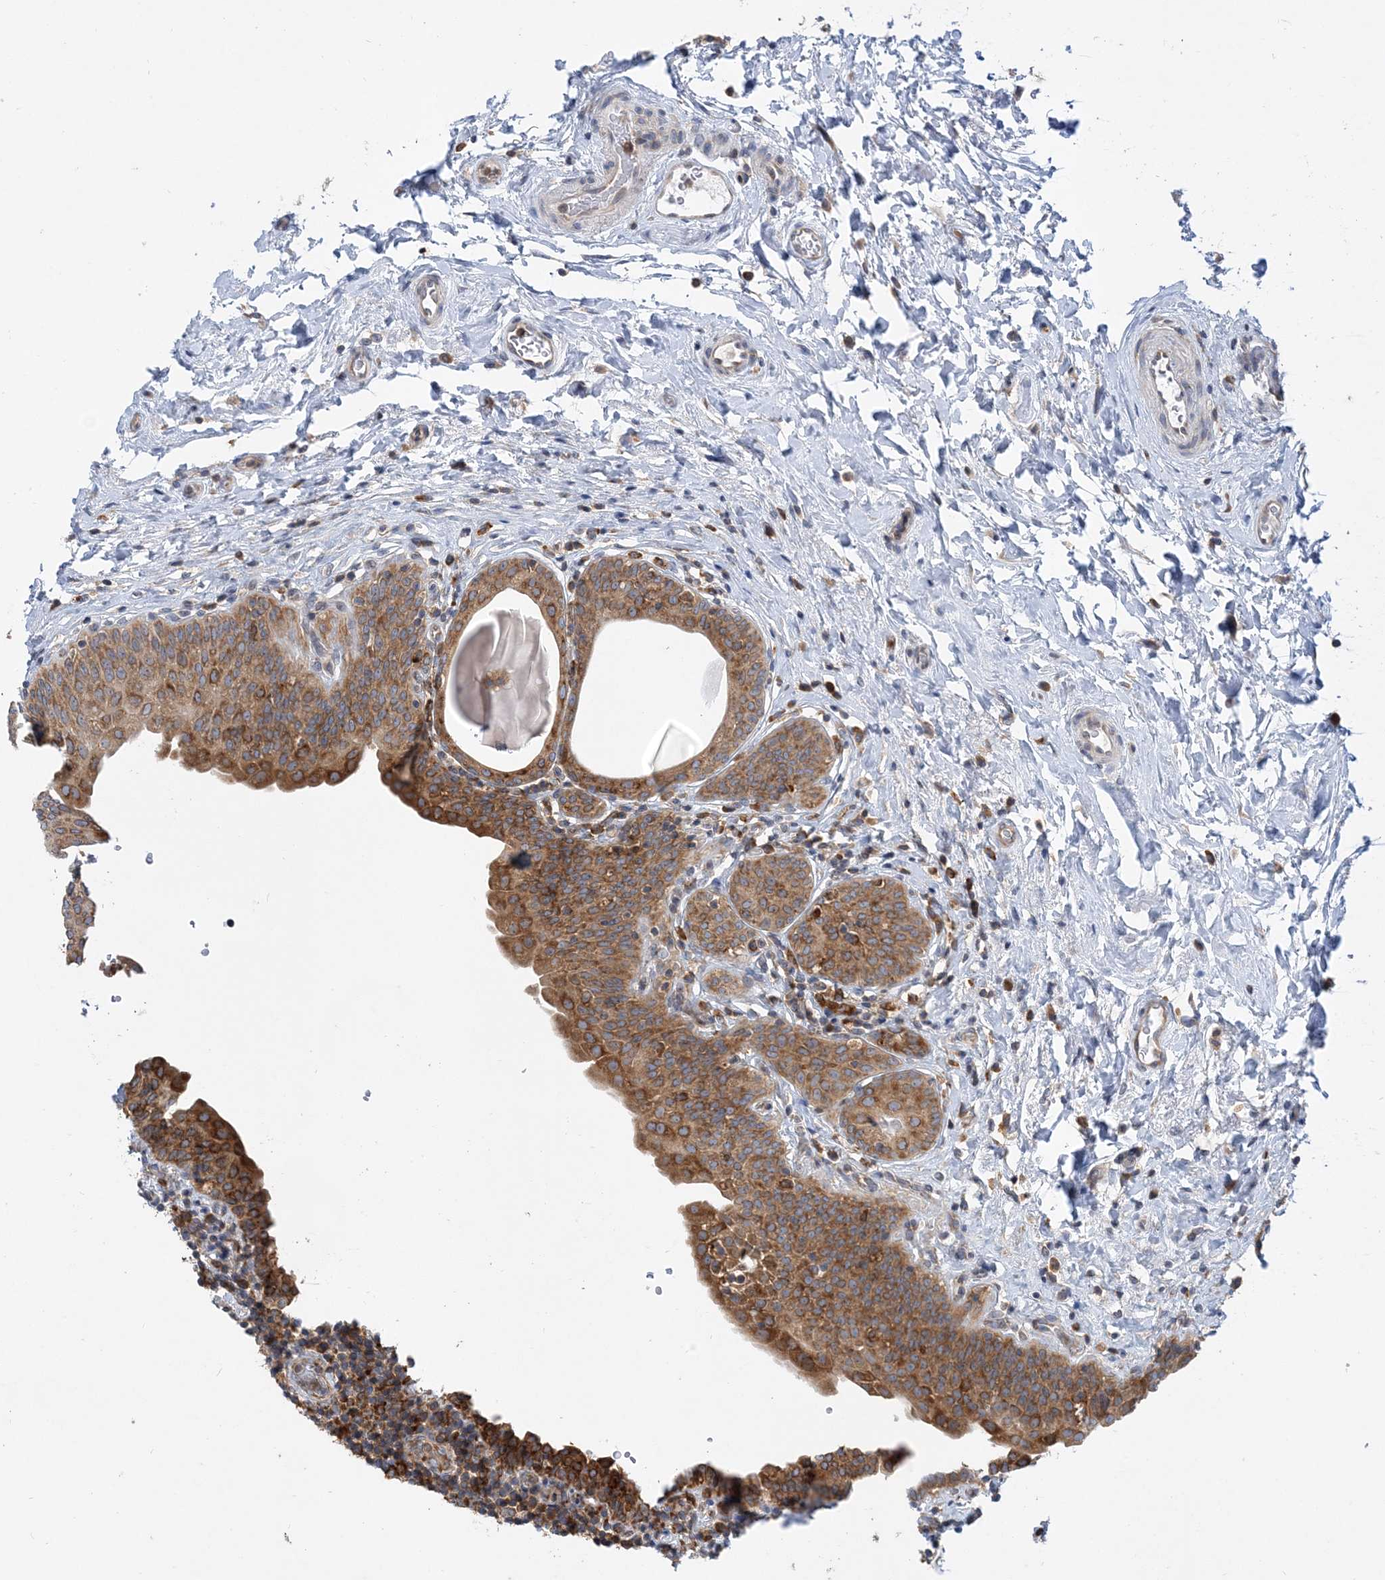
{"staining": {"intensity": "moderate", "quantity": ">75%", "location": "cytoplasmic/membranous"}, "tissue": "urinary bladder", "cell_type": "Urothelial cells", "image_type": "normal", "snomed": [{"axis": "morphology", "description": "Normal tissue, NOS"}, {"axis": "topography", "description": "Urinary bladder"}], "caption": "DAB (3,3'-diaminobenzidine) immunohistochemical staining of benign human urinary bladder reveals moderate cytoplasmic/membranous protein positivity in about >75% of urothelial cells.", "gene": "LARP4B", "patient": {"sex": "male", "age": 83}}